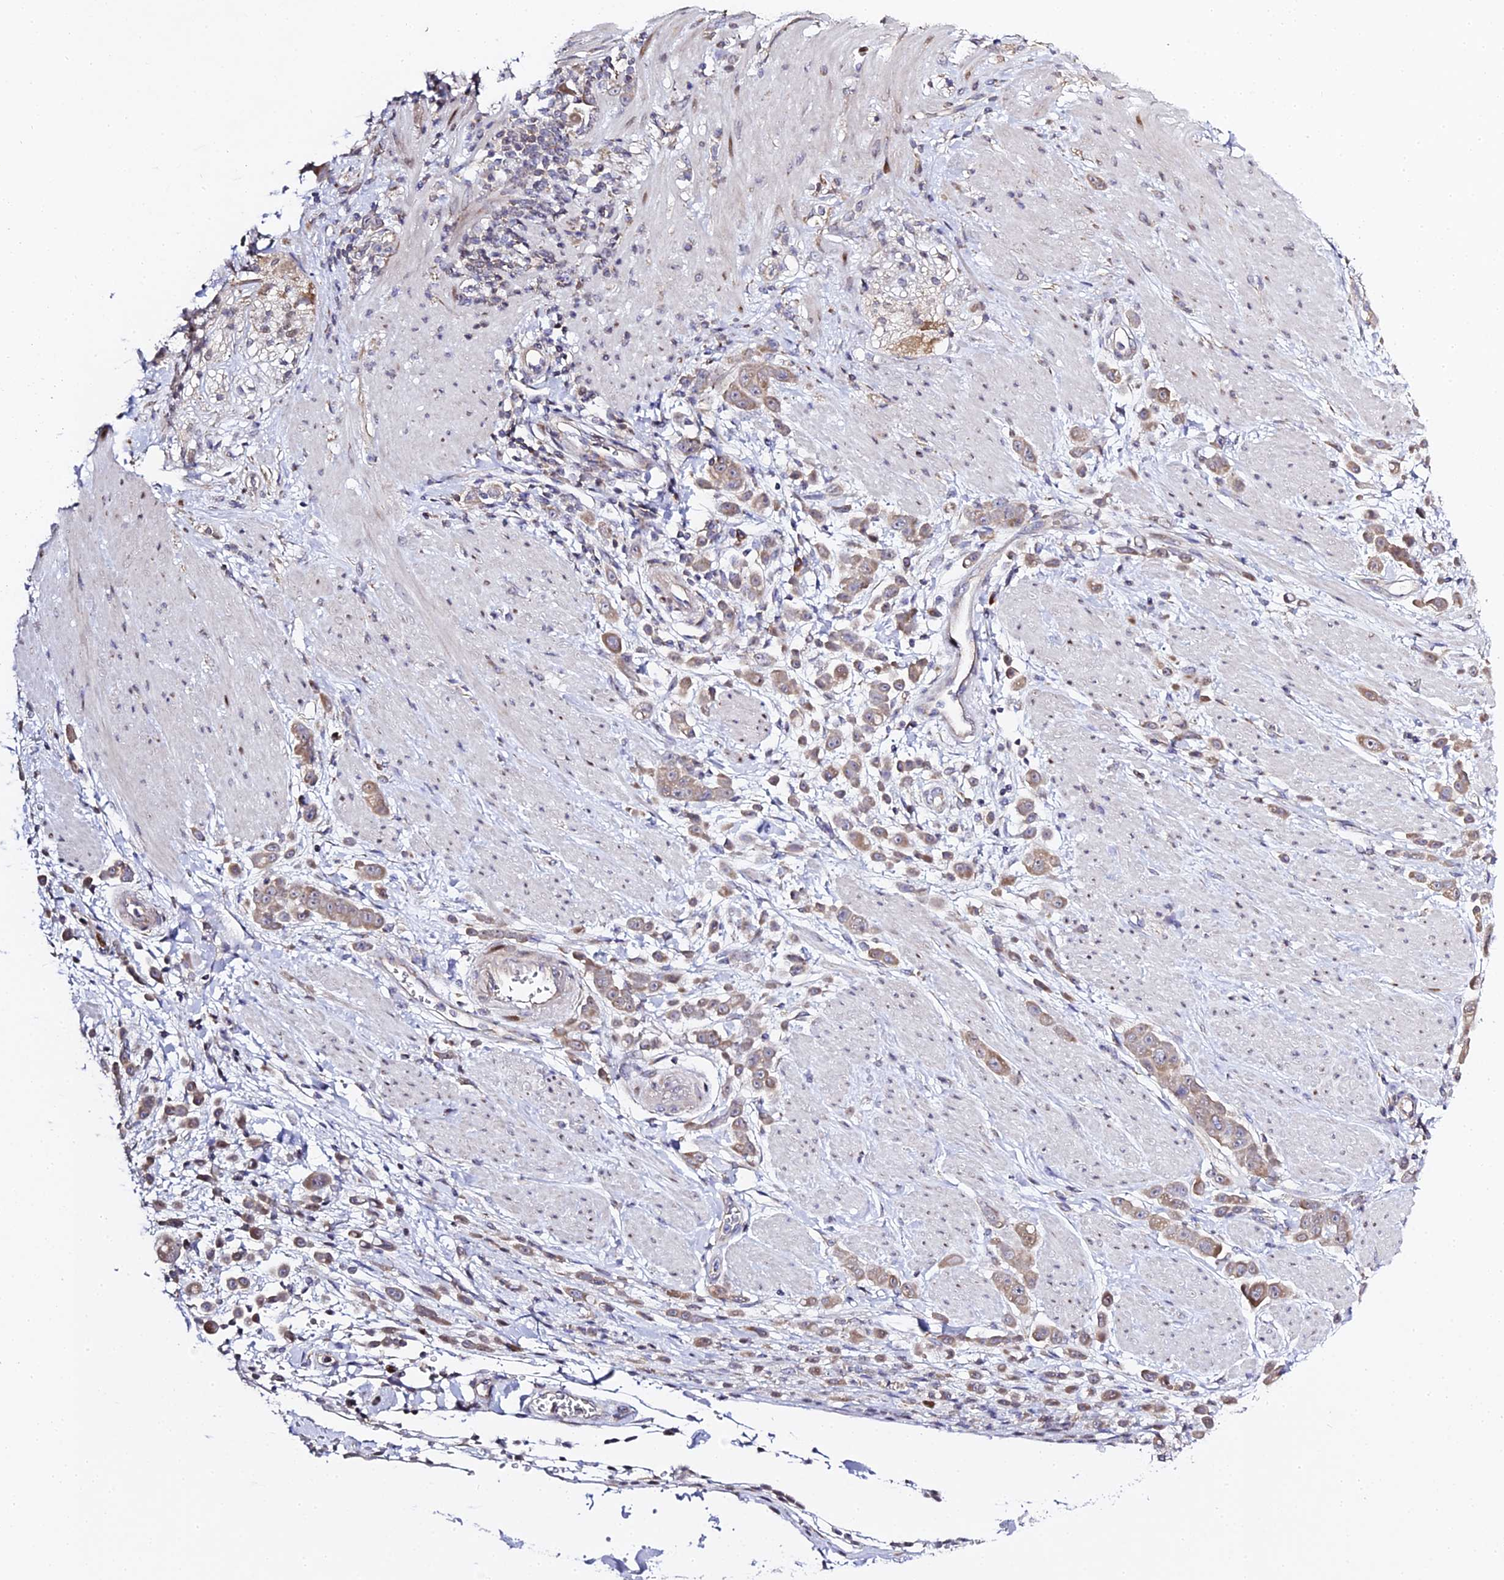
{"staining": {"intensity": "moderate", "quantity": ">75%", "location": "cytoplasmic/membranous"}, "tissue": "pancreatic cancer", "cell_type": "Tumor cells", "image_type": "cancer", "snomed": [{"axis": "morphology", "description": "Normal tissue, NOS"}, {"axis": "morphology", "description": "Adenocarcinoma, NOS"}, {"axis": "topography", "description": "Pancreas"}], "caption": "This is a histology image of IHC staining of adenocarcinoma (pancreatic), which shows moderate staining in the cytoplasmic/membranous of tumor cells.", "gene": "SERP1", "patient": {"sex": "female", "age": 64}}